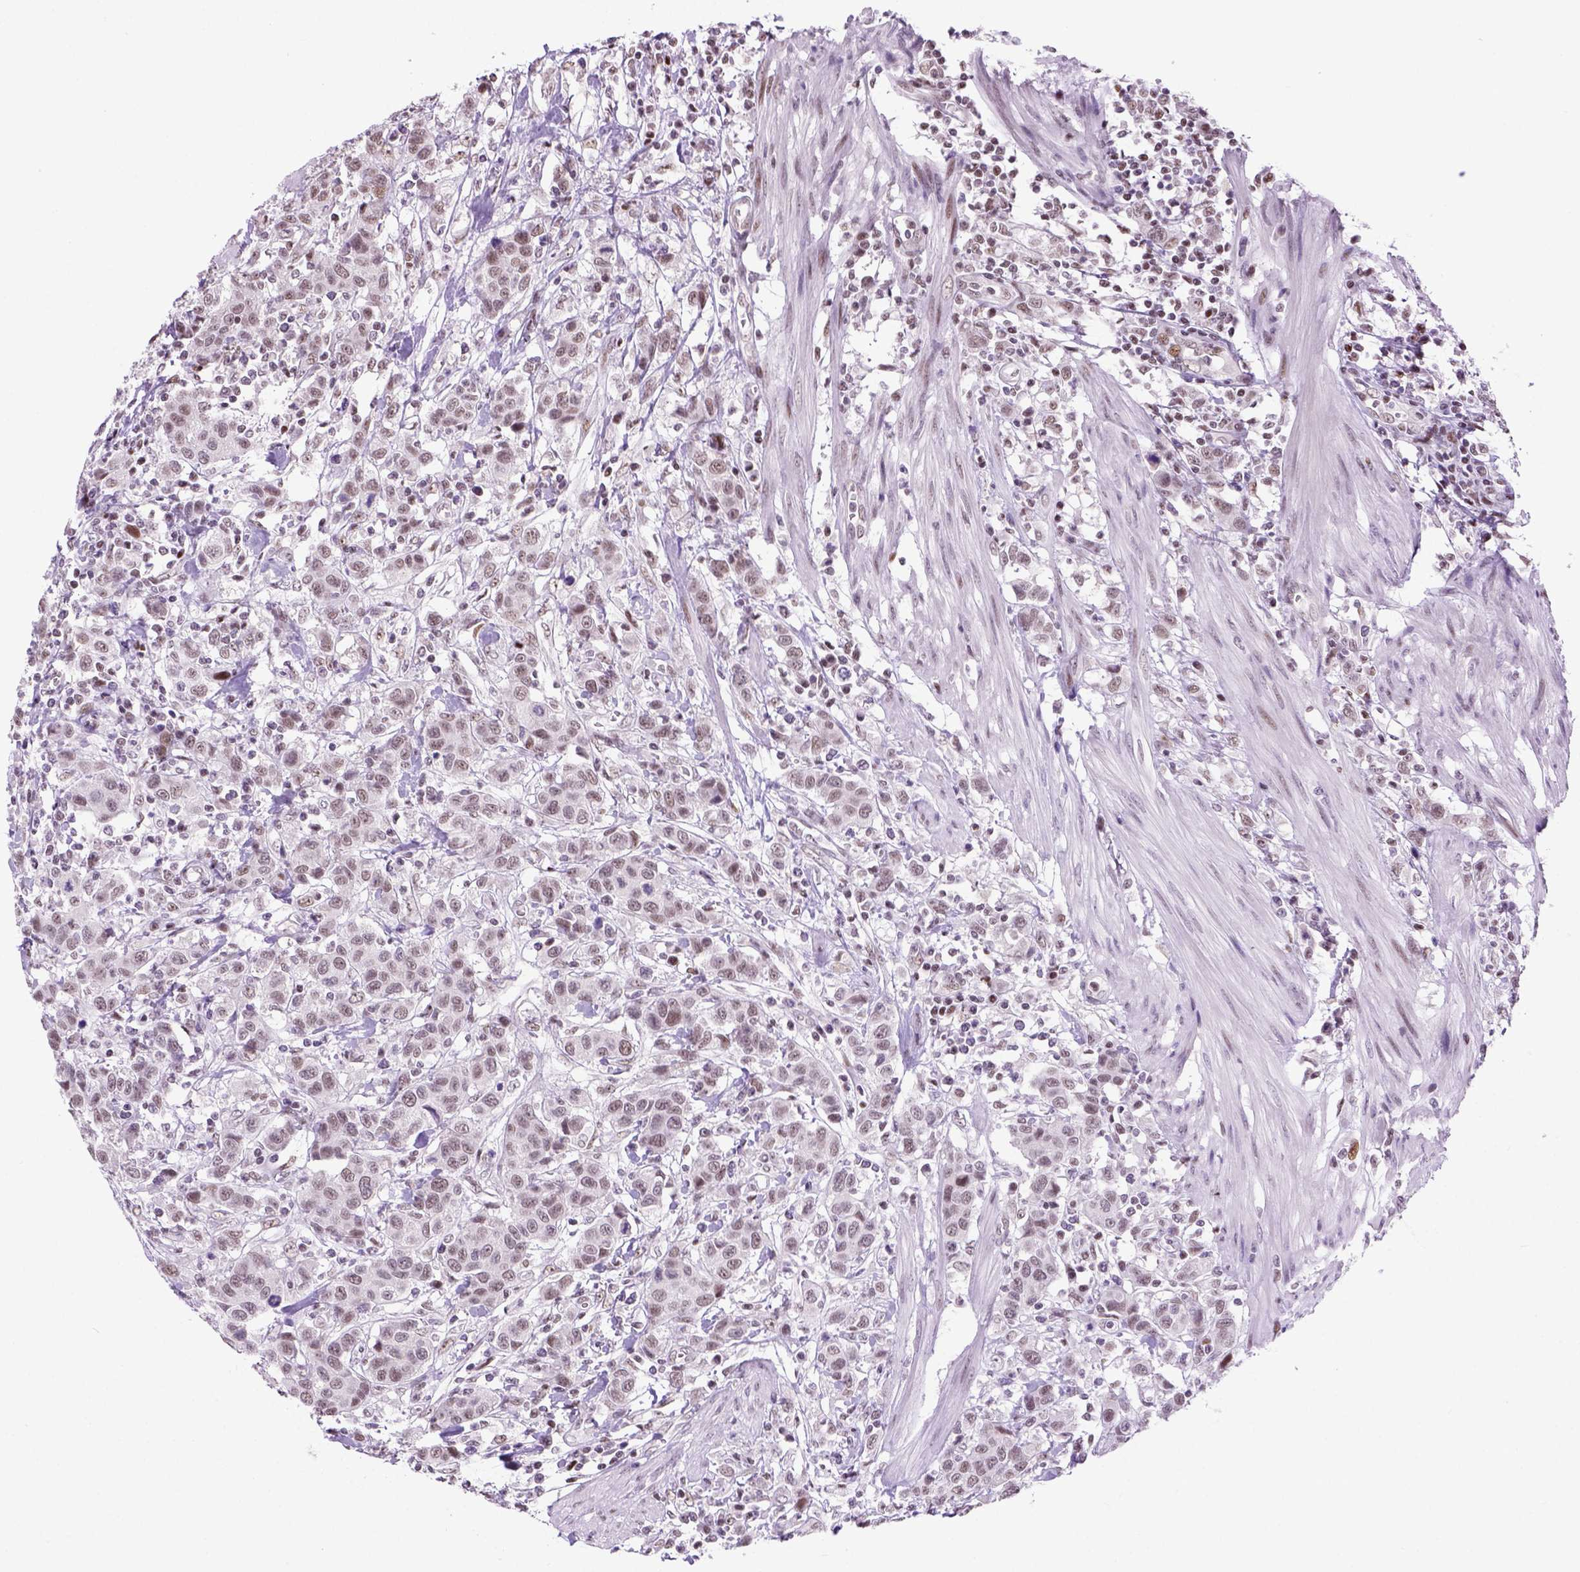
{"staining": {"intensity": "weak", "quantity": "25%-75%", "location": "nuclear"}, "tissue": "urothelial cancer", "cell_type": "Tumor cells", "image_type": "cancer", "snomed": [{"axis": "morphology", "description": "Urothelial carcinoma, High grade"}, {"axis": "topography", "description": "Urinary bladder"}], "caption": "A photomicrograph showing weak nuclear expression in approximately 25%-75% of tumor cells in high-grade urothelial carcinoma, as visualized by brown immunohistochemical staining.", "gene": "TBPL1", "patient": {"sex": "female", "age": 58}}